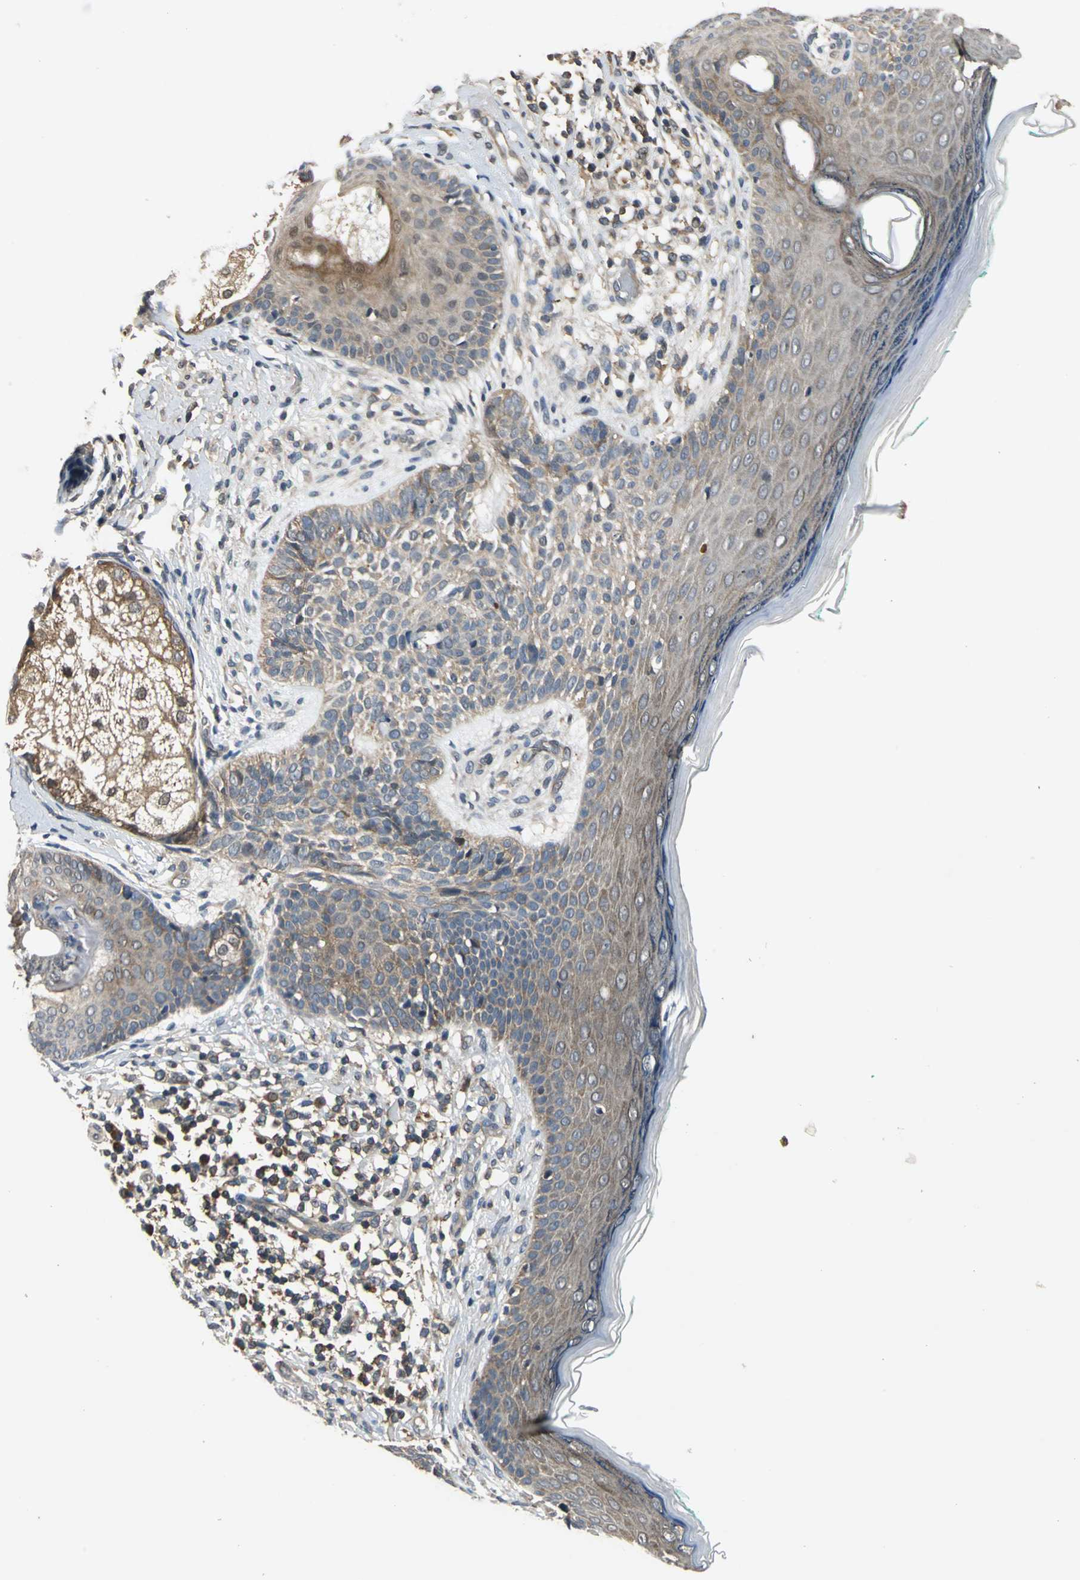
{"staining": {"intensity": "weak", "quantity": ">75%", "location": "cytoplasmic/membranous"}, "tissue": "skin cancer", "cell_type": "Tumor cells", "image_type": "cancer", "snomed": [{"axis": "morphology", "description": "Normal tissue, NOS"}, {"axis": "morphology", "description": "Basal cell carcinoma"}, {"axis": "topography", "description": "Skin"}], "caption": "There is low levels of weak cytoplasmic/membranous expression in tumor cells of skin cancer, as demonstrated by immunohistochemical staining (brown color).", "gene": "EIF2B2", "patient": {"sex": "male", "age": 76}}